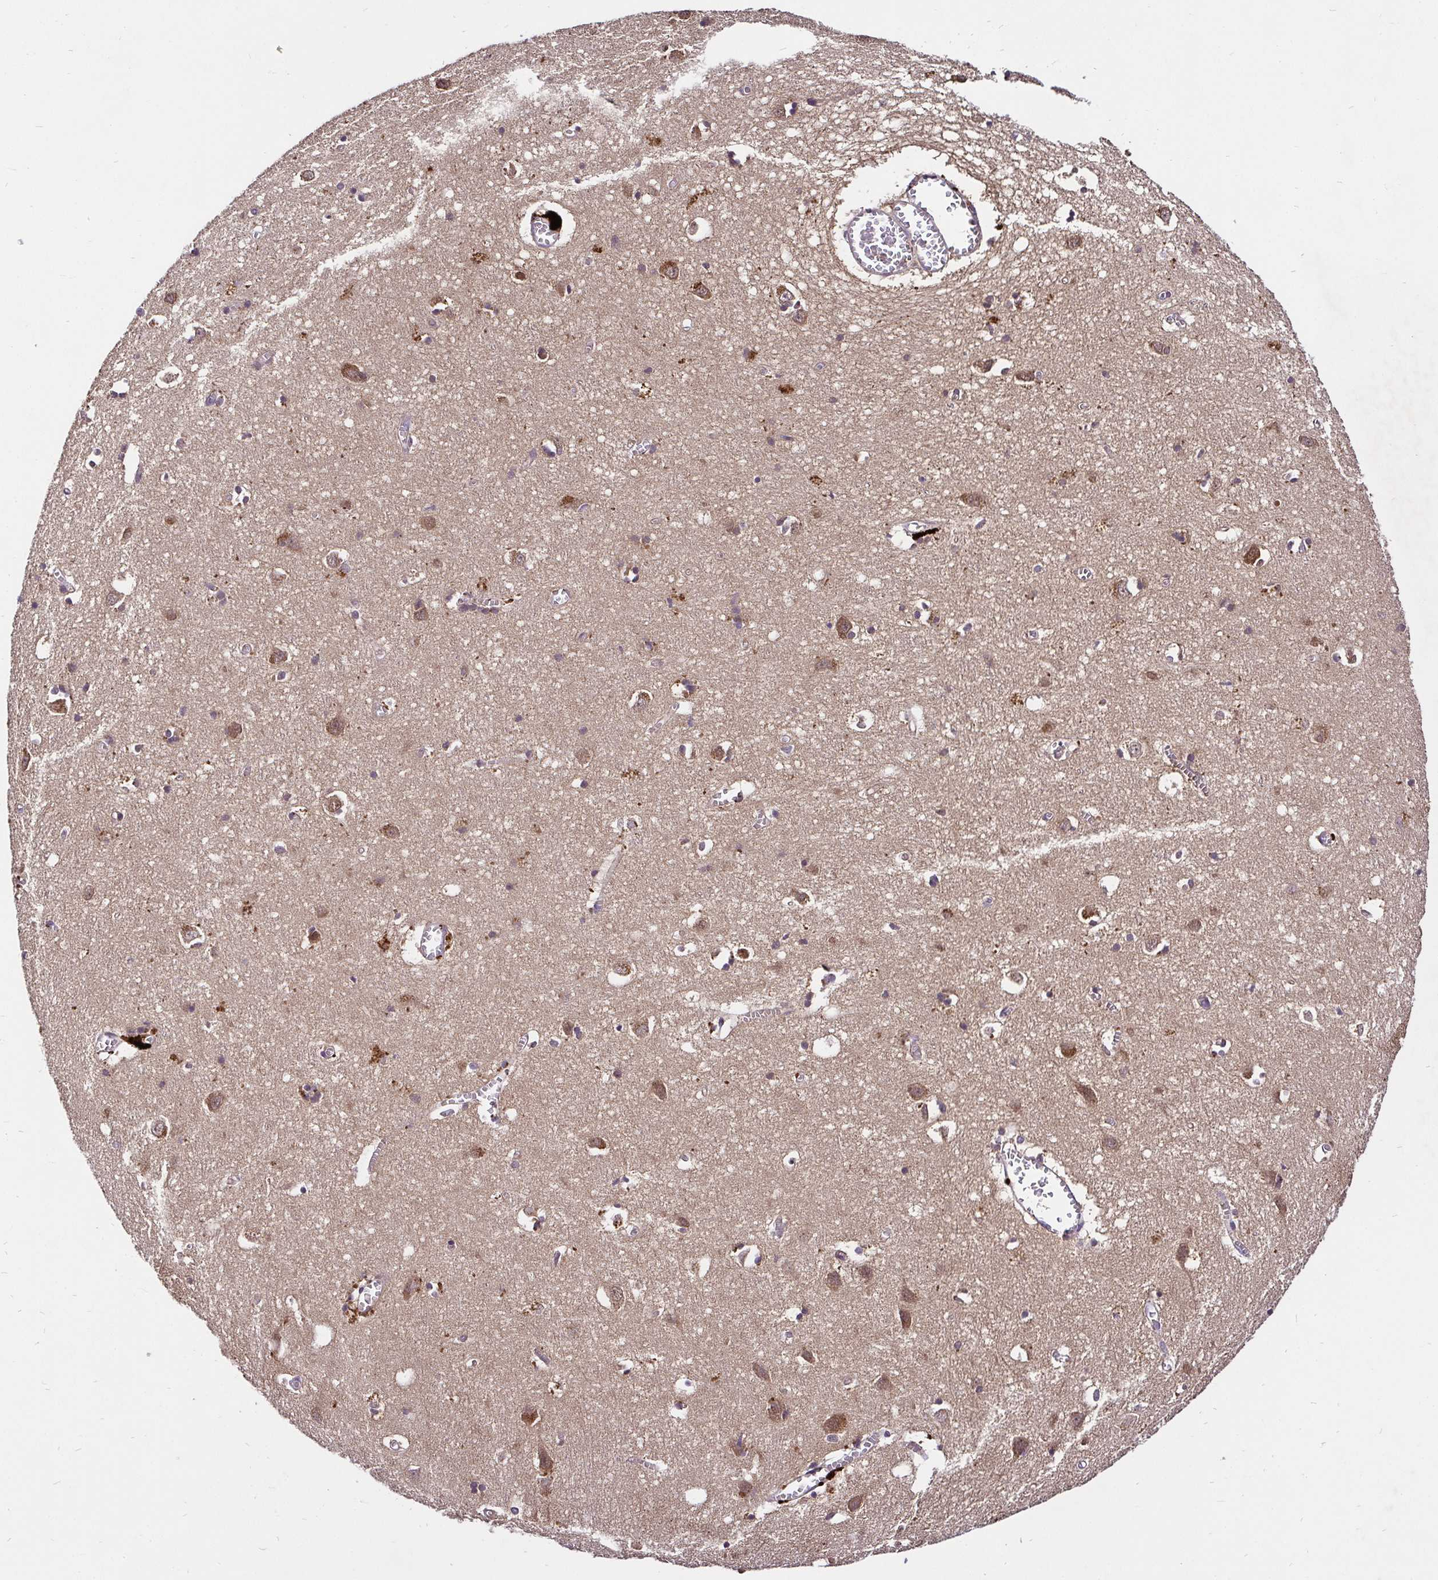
{"staining": {"intensity": "moderate", "quantity": "<25%", "location": "cytoplasmic/membranous"}, "tissue": "cerebral cortex", "cell_type": "Endothelial cells", "image_type": "normal", "snomed": [{"axis": "morphology", "description": "Normal tissue, NOS"}, {"axis": "topography", "description": "Cerebral cortex"}], "caption": "This is an image of immunohistochemistry staining of benign cerebral cortex, which shows moderate expression in the cytoplasmic/membranous of endothelial cells.", "gene": "UBE2M", "patient": {"sex": "male", "age": 70}}